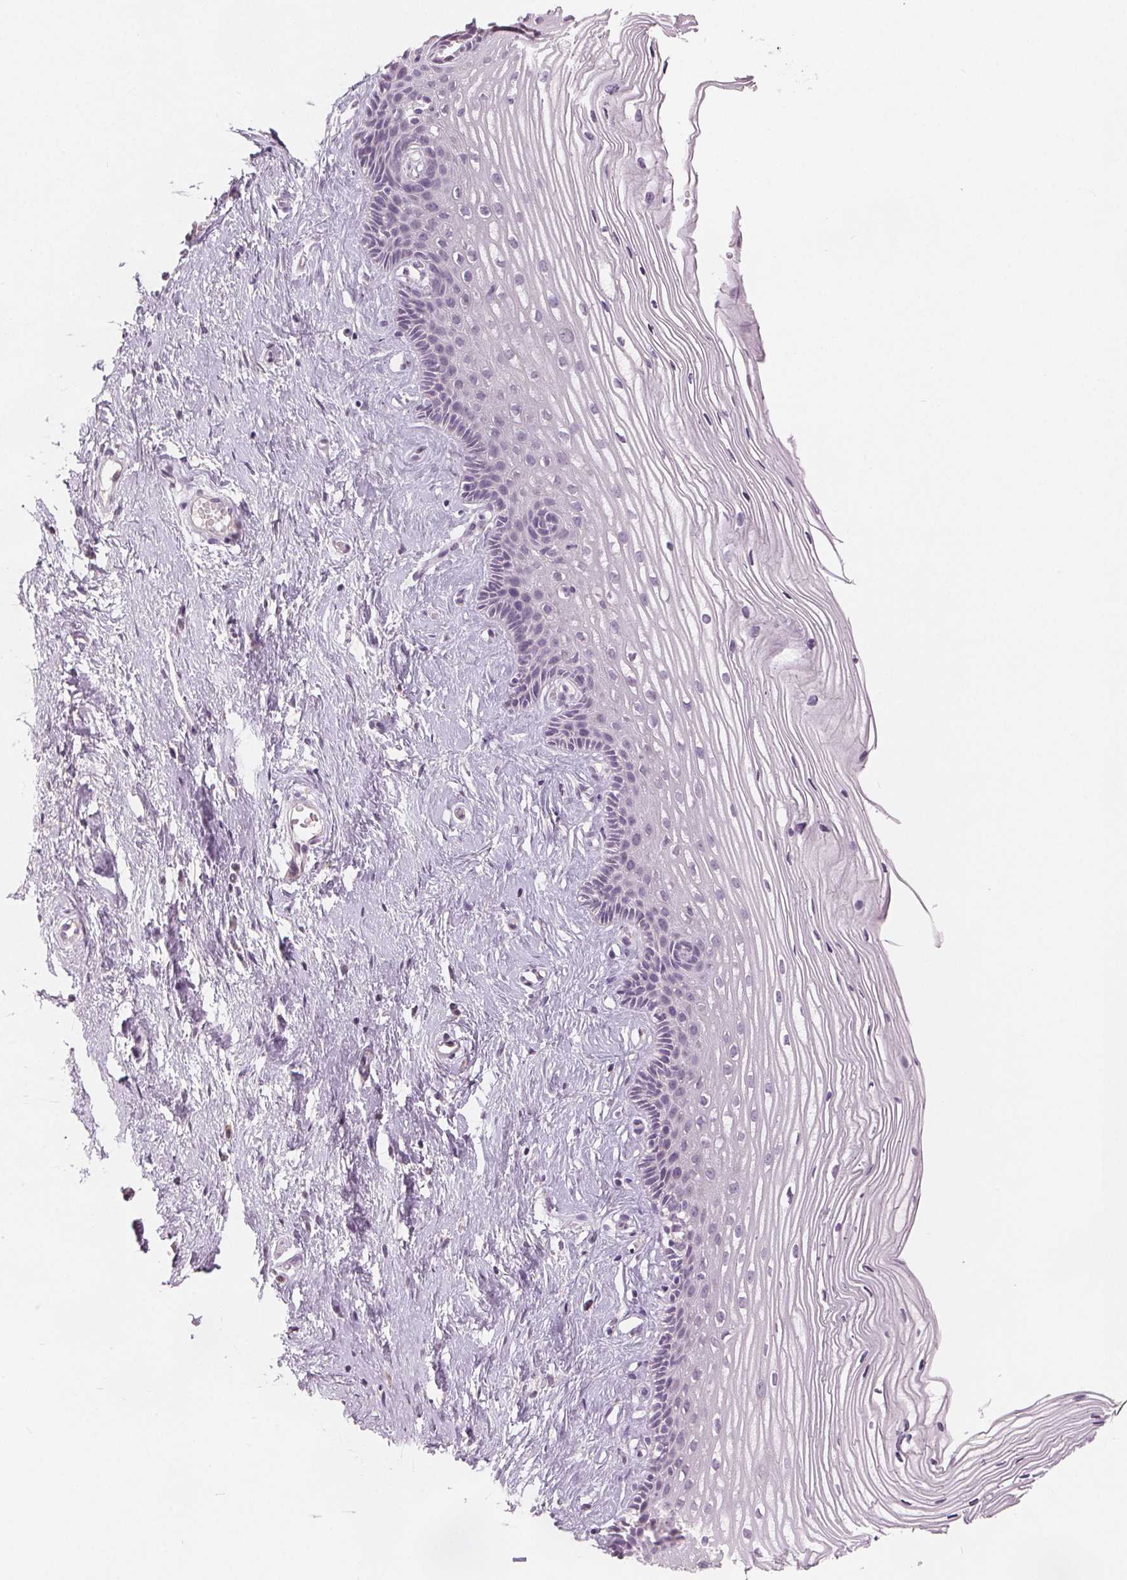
{"staining": {"intensity": "negative", "quantity": "none", "location": "none"}, "tissue": "cervix", "cell_type": "Glandular cells", "image_type": "normal", "snomed": [{"axis": "morphology", "description": "Normal tissue, NOS"}, {"axis": "topography", "description": "Cervix"}], "caption": "Human cervix stained for a protein using immunohistochemistry demonstrates no expression in glandular cells.", "gene": "SLC27A5", "patient": {"sex": "female", "age": 40}}